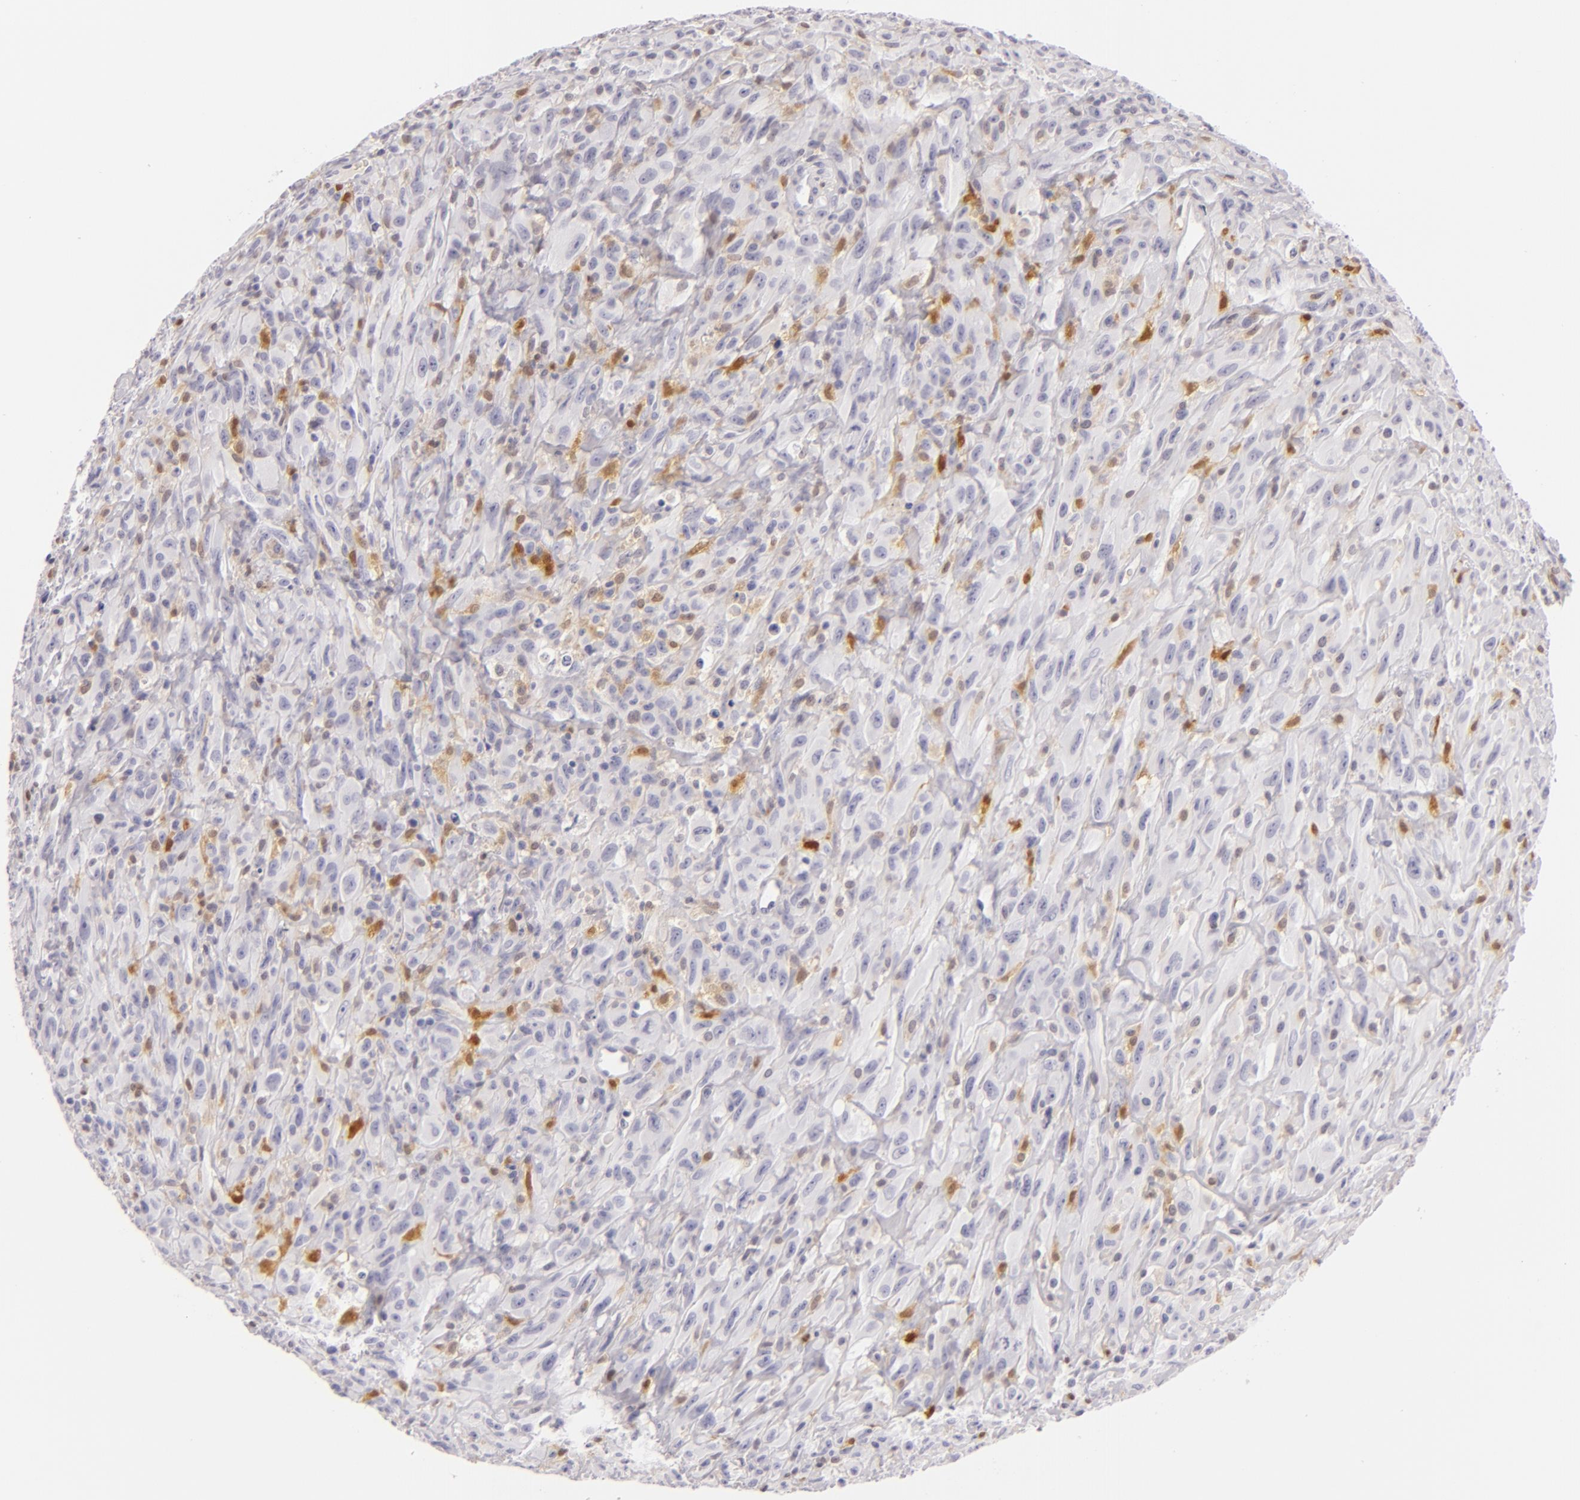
{"staining": {"intensity": "negative", "quantity": "none", "location": "none"}, "tissue": "glioma", "cell_type": "Tumor cells", "image_type": "cancer", "snomed": [{"axis": "morphology", "description": "Glioma, malignant, High grade"}, {"axis": "topography", "description": "Brain"}], "caption": "Tumor cells are negative for brown protein staining in malignant high-grade glioma.", "gene": "F13A1", "patient": {"sex": "male", "age": 48}}